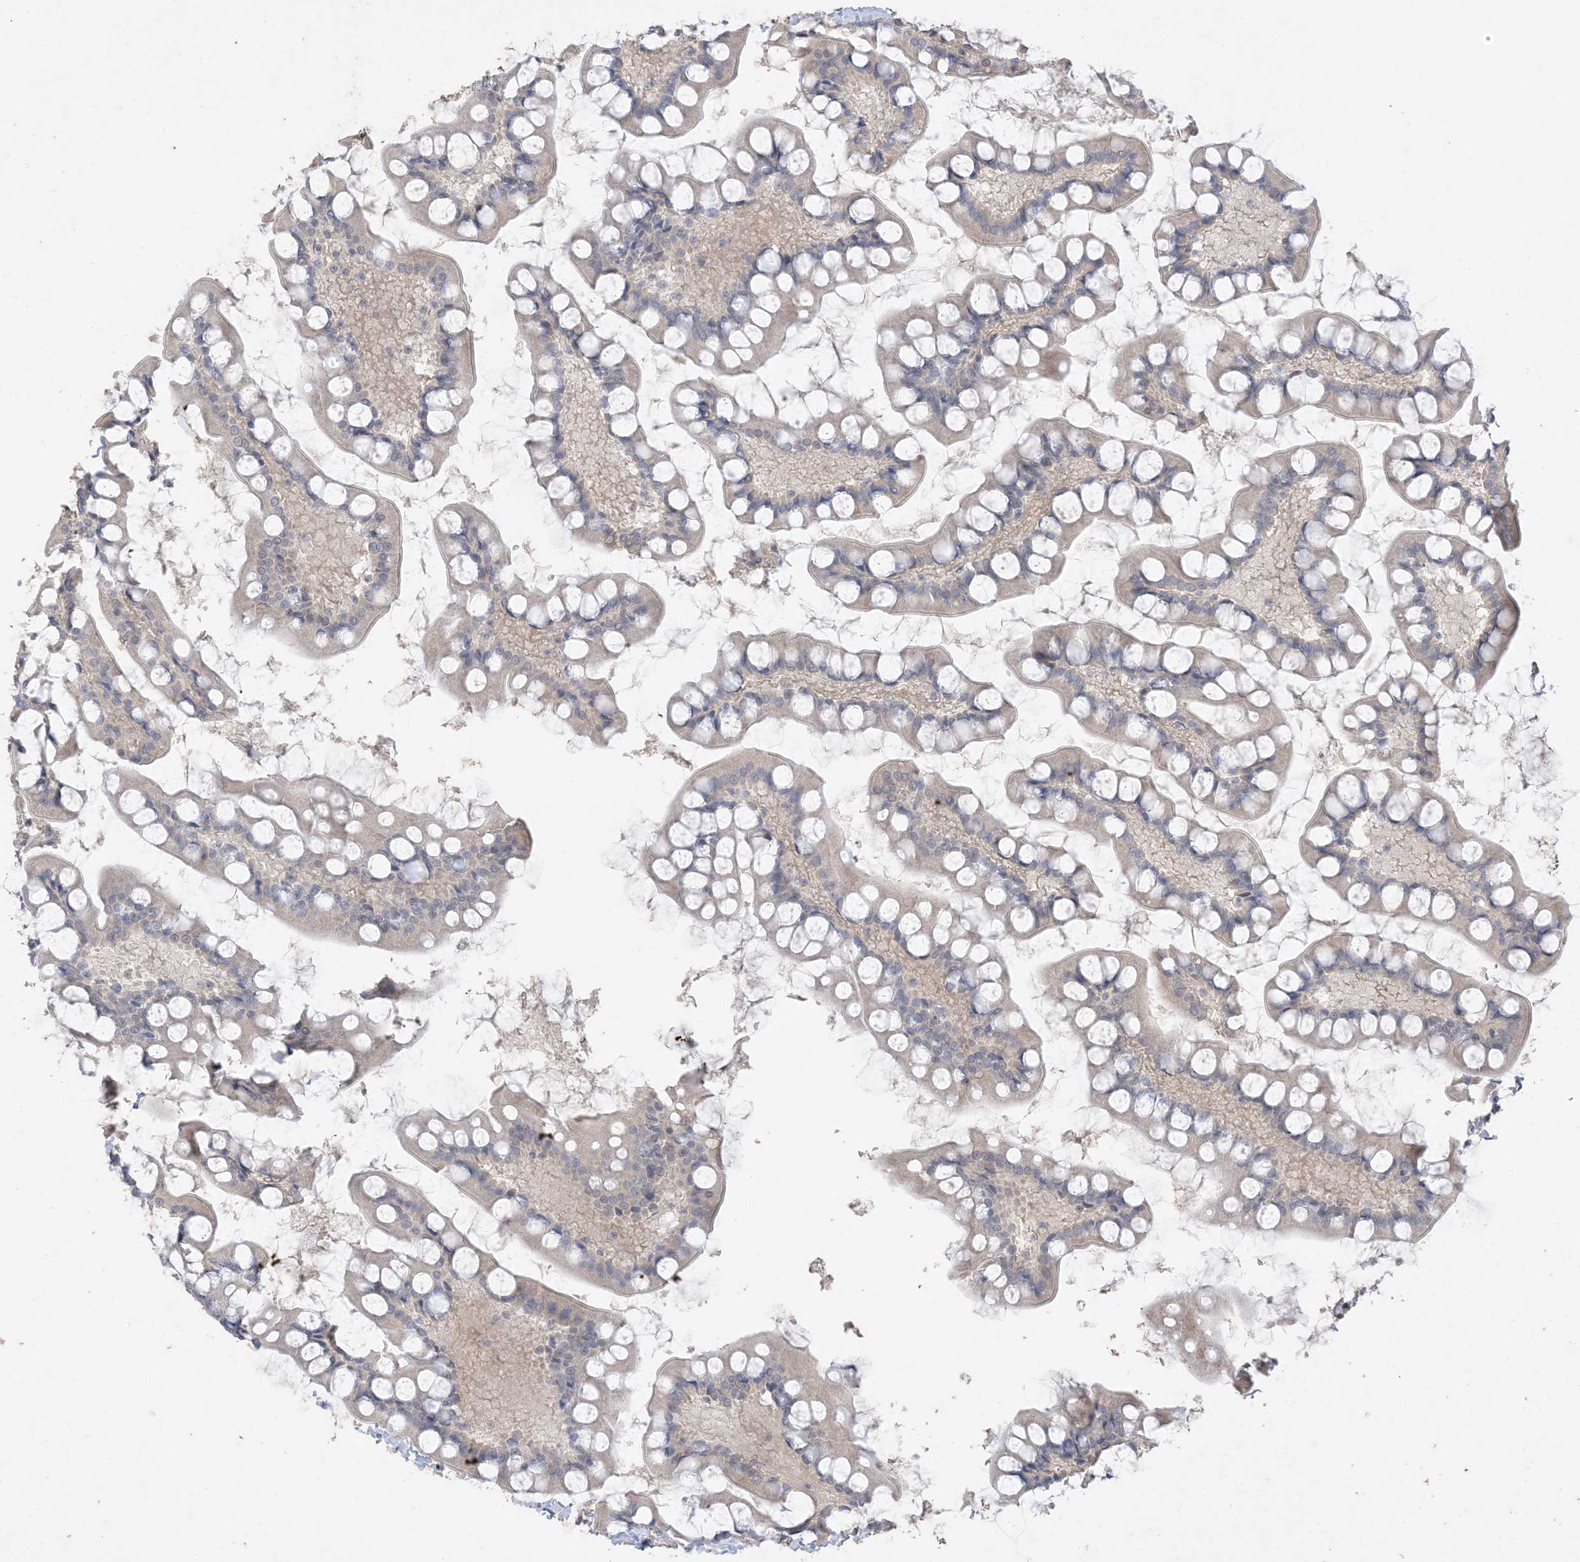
{"staining": {"intensity": "weak", "quantity": "25%-75%", "location": "nuclear"}, "tissue": "small intestine", "cell_type": "Glandular cells", "image_type": "normal", "snomed": [{"axis": "morphology", "description": "Normal tissue, NOS"}, {"axis": "topography", "description": "Small intestine"}], "caption": "A micrograph of human small intestine stained for a protein demonstrates weak nuclear brown staining in glandular cells.", "gene": "DDX18", "patient": {"sex": "male", "age": 52}}